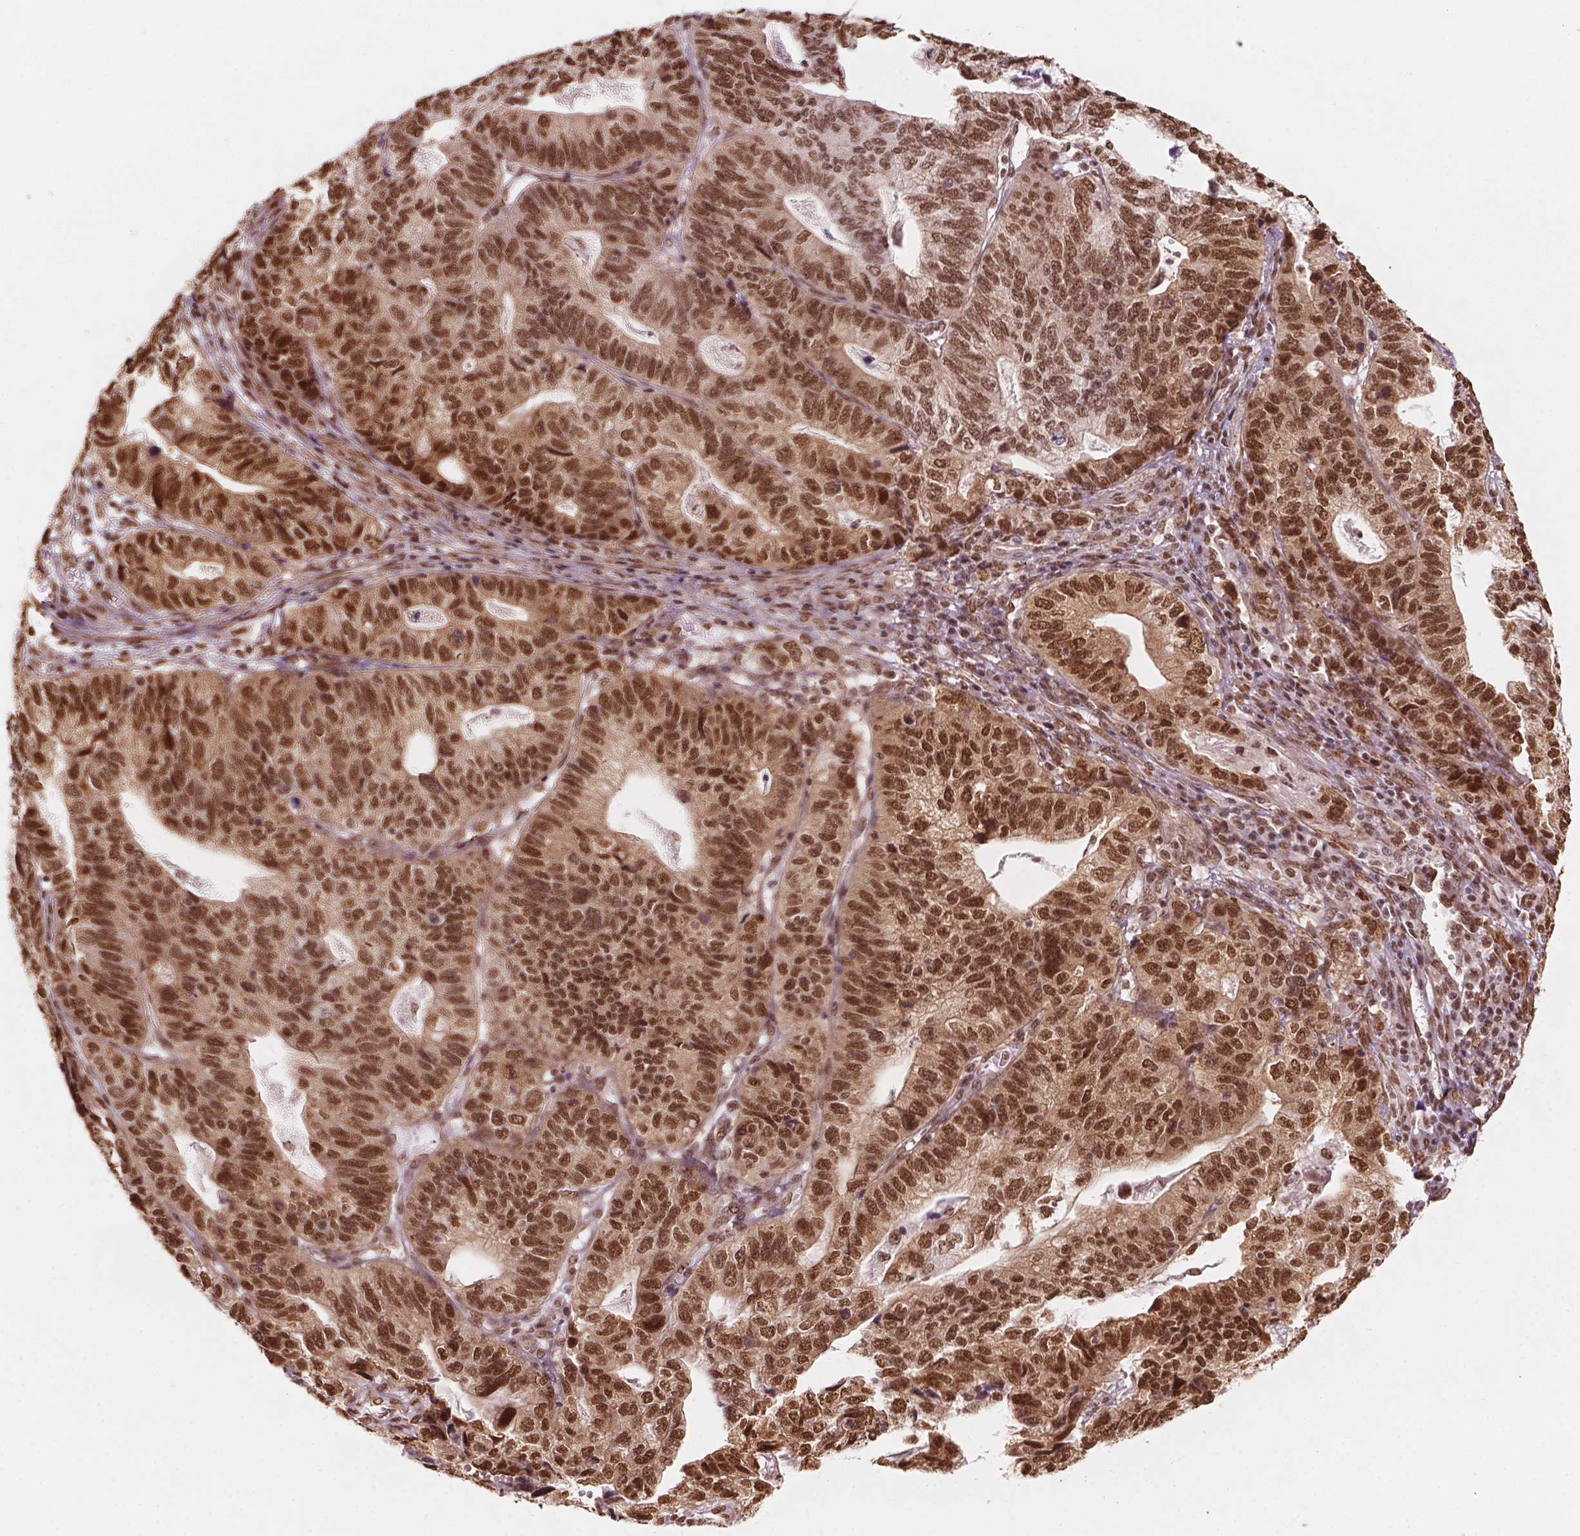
{"staining": {"intensity": "moderate", "quantity": ">75%", "location": "nuclear"}, "tissue": "stomach cancer", "cell_type": "Tumor cells", "image_type": "cancer", "snomed": [{"axis": "morphology", "description": "Adenocarcinoma, NOS"}, {"axis": "topography", "description": "Stomach, upper"}], "caption": "The micrograph shows staining of stomach adenocarcinoma, revealing moderate nuclear protein staining (brown color) within tumor cells. (DAB IHC, brown staining for protein, blue staining for nuclei).", "gene": "GTF3C5", "patient": {"sex": "female", "age": 67}}